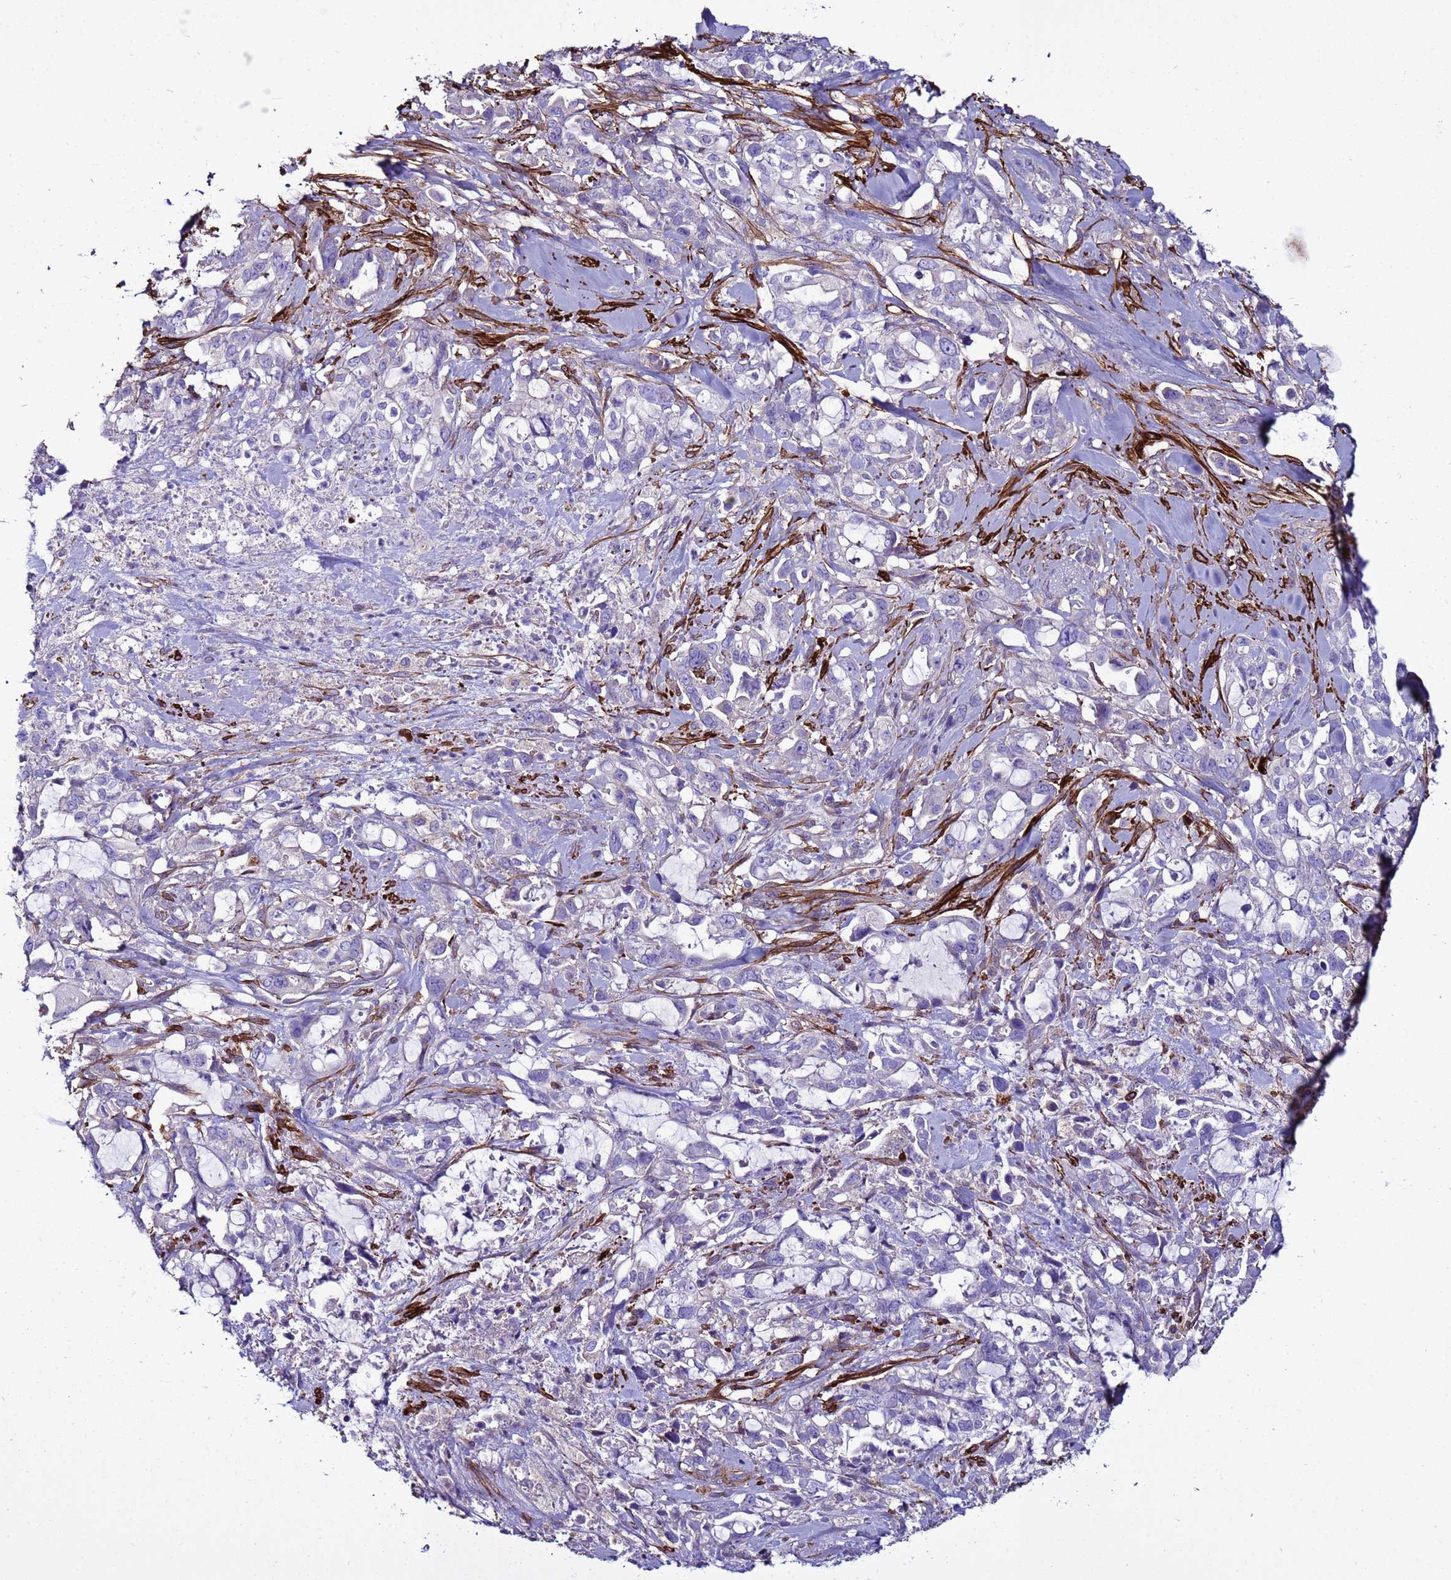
{"staining": {"intensity": "negative", "quantity": "none", "location": "none"}, "tissue": "pancreatic cancer", "cell_type": "Tumor cells", "image_type": "cancer", "snomed": [{"axis": "morphology", "description": "Adenocarcinoma, NOS"}, {"axis": "topography", "description": "Pancreas"}], "caption": "The histopathology image displays no staining of tumor cells in adenocarcinoma (pancreatic). (Stains: DAB IHC with hematoxylin counter stain, Microscopy: brightfield microscopy at high magnification).", "gene": "RABL2B", "patient": {"sex": "female", "age": 61}}